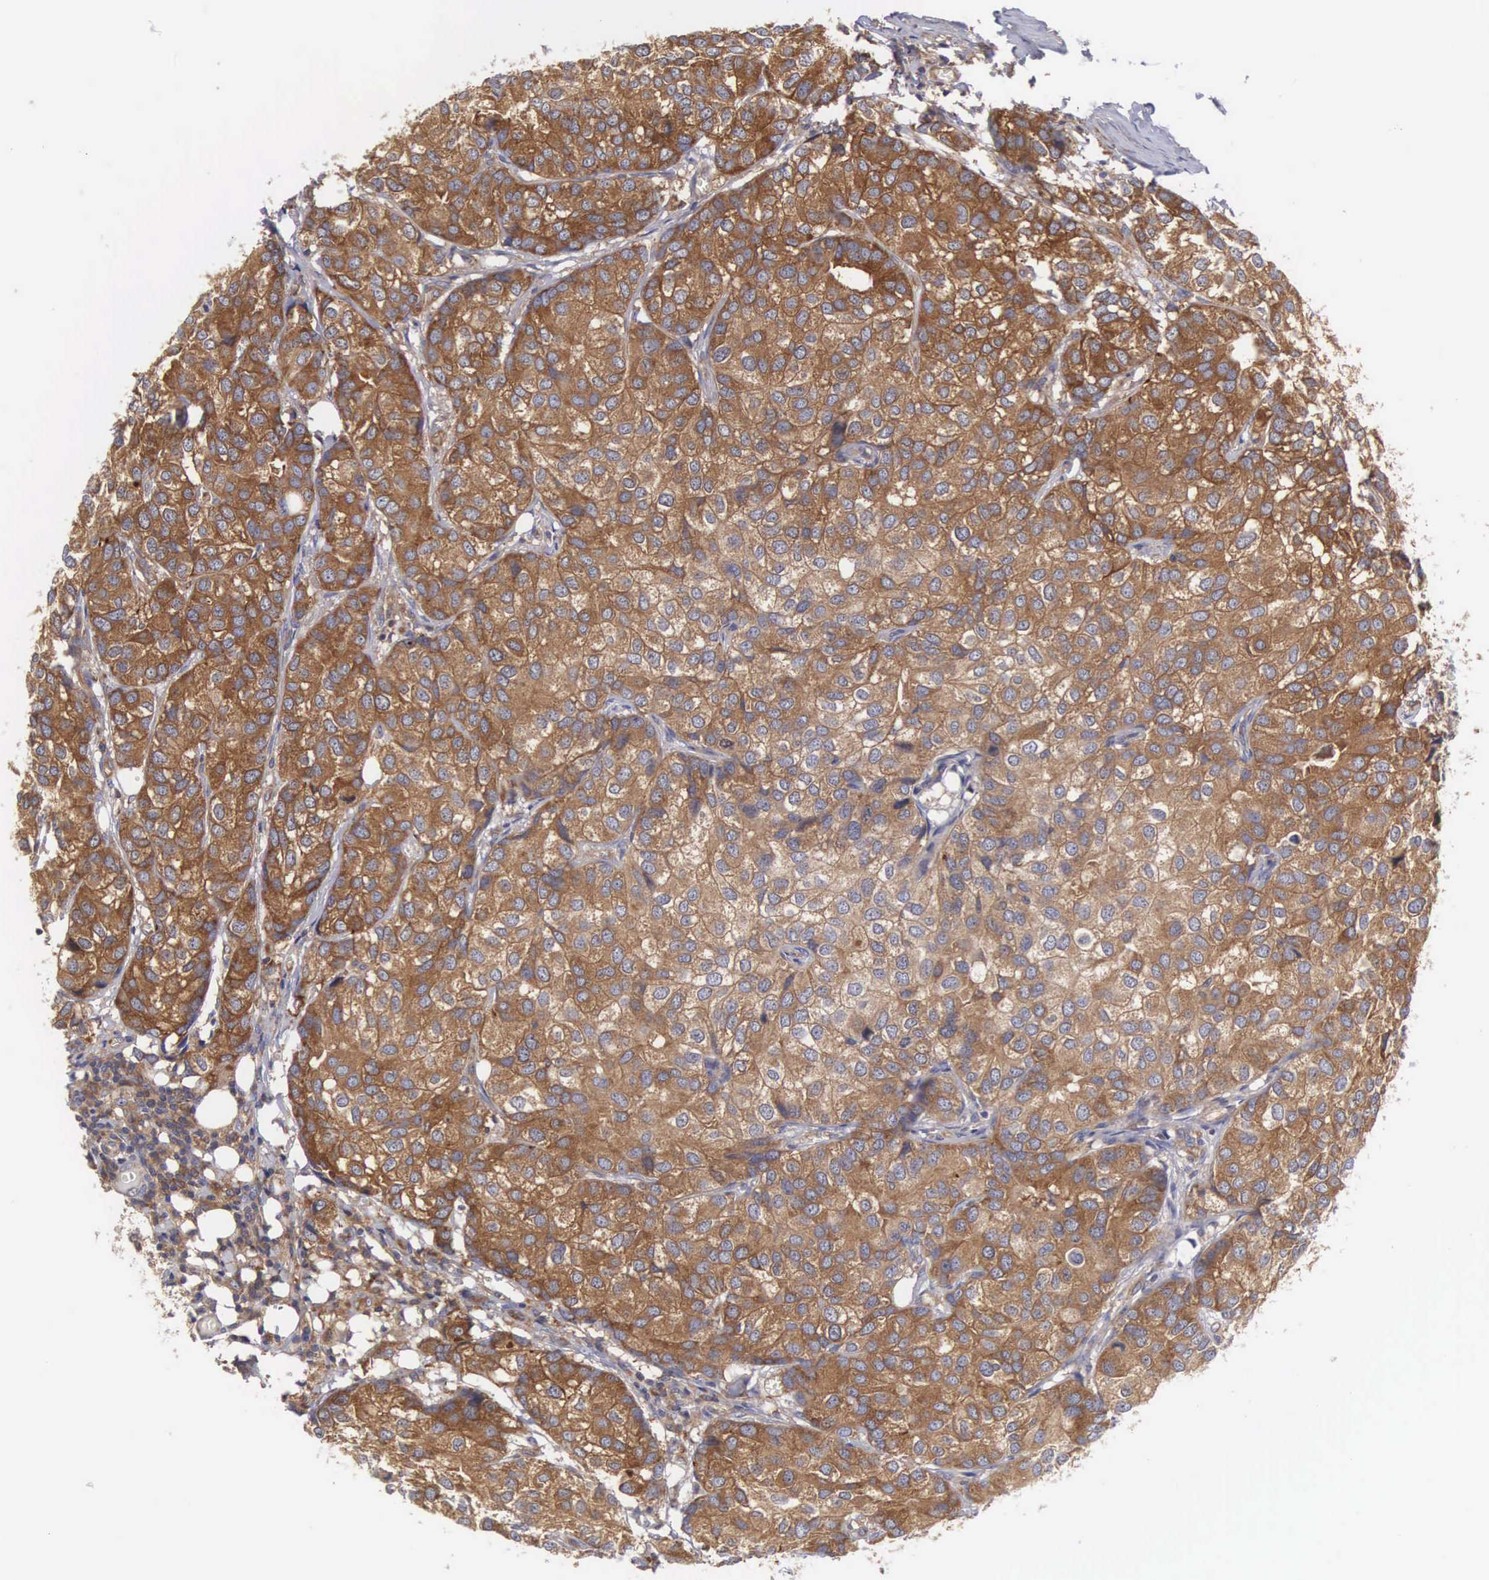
{"staining": {"intensity": "moderate", "quantity": ">75%", "location": "cytoplasmic/membranous"}, "tissue": "breast cancer", "cell_type": "Tumor cells", "image_type": "cancer", "snomed": [{"axis": "morphology", "description": "Duct carcinoma"}, {"axis": "topography", "description": "Breast"}], "caption": "A high-resolution photomicrograph shows immunohistochemistry (IHC) staining of breast cancer (intraductal carcinoma), which shows moderate cytoplasmic/membranous positivity in about >75% of tumor cells.", "gene": "GRIPAP1", "patient": {"sex": "female", "age": 68}}